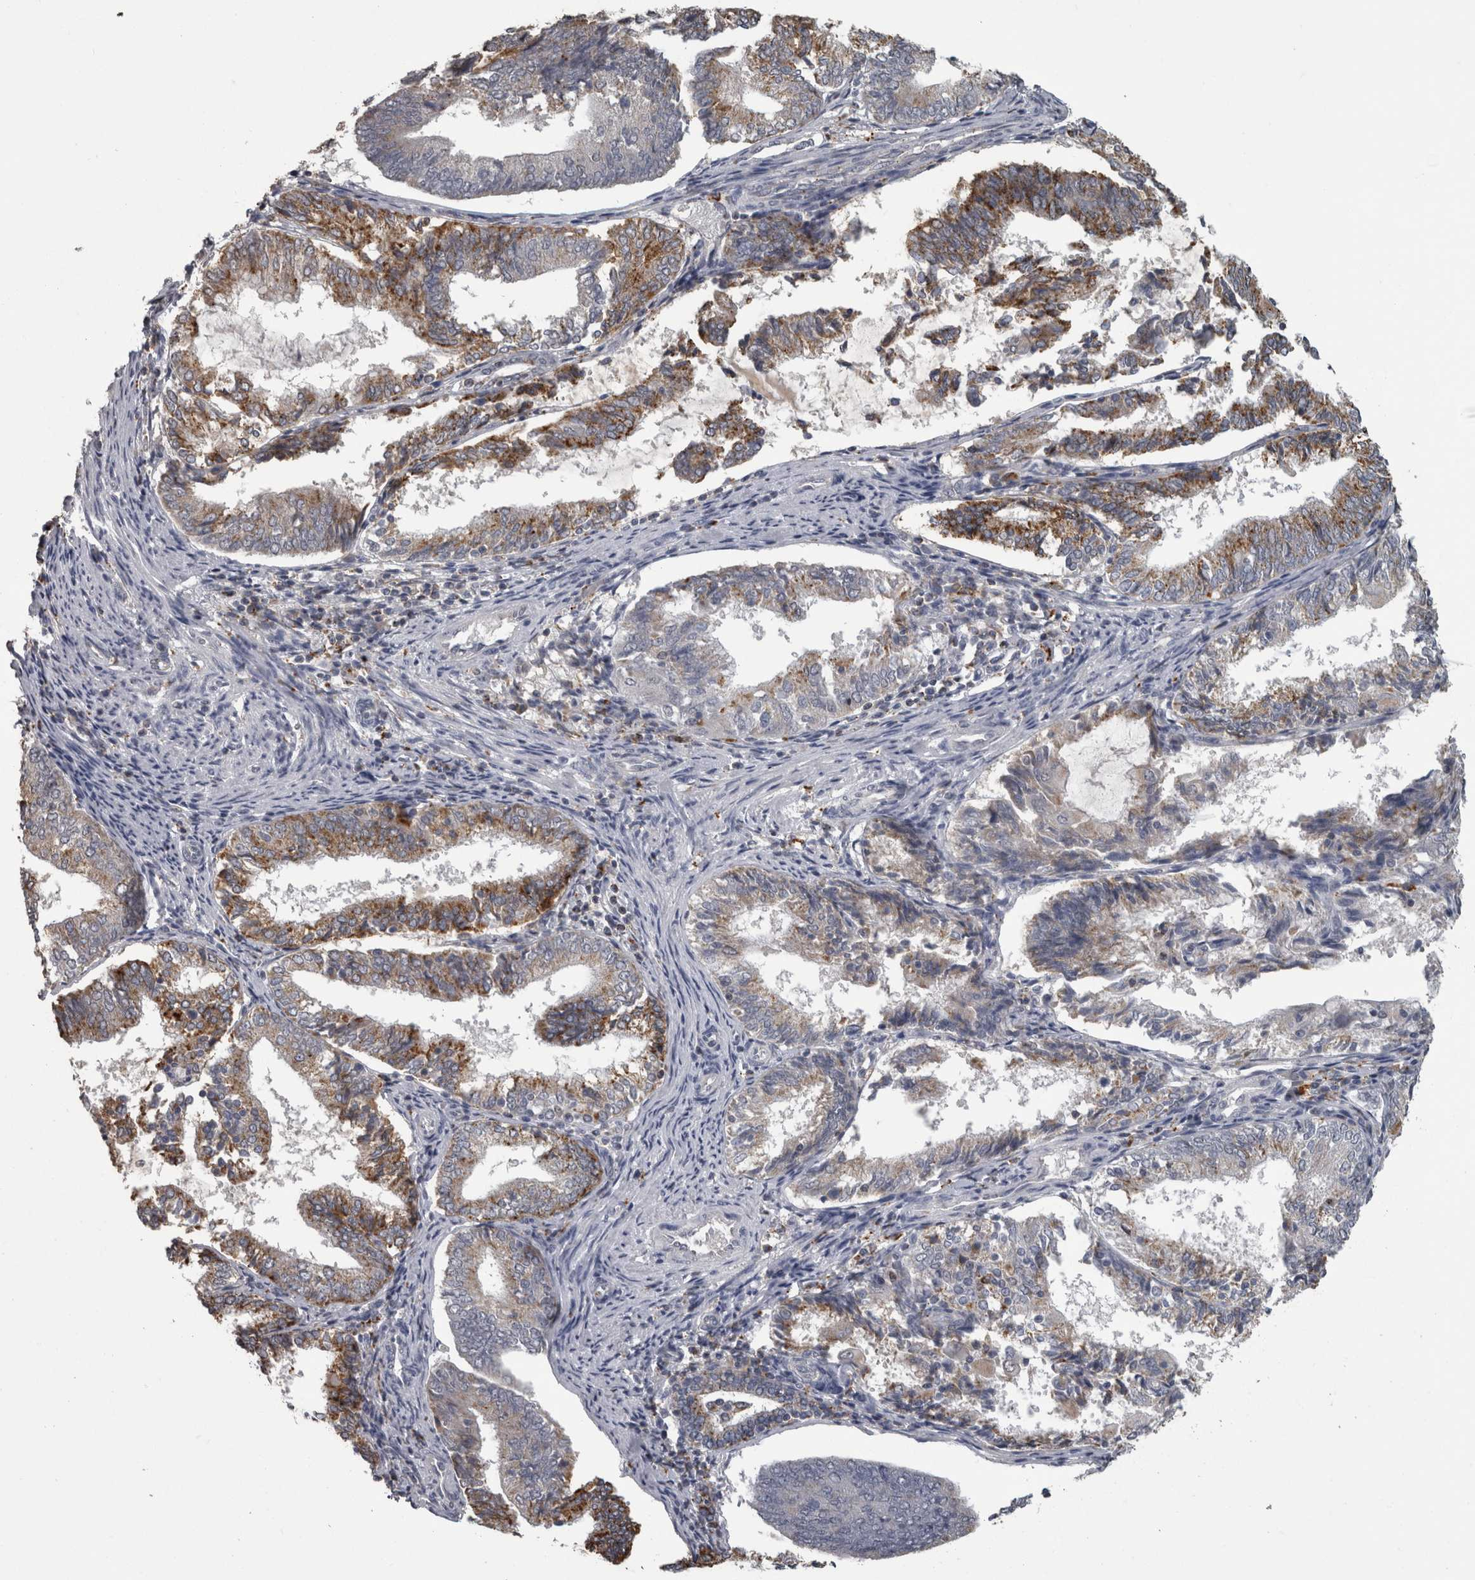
{"staining": {"intensity": "moderate", "quantity": "<25%", "location": "cytoplasmic/membranous"}, "tissue": "endometrial cancer", "cell_type": "Tumor cells", "image_type": "cancer", "snomed": [{"axis": "morphology", "description": "Adenocarcinoma, NOS"}, {"axis": "topography", "description": "Endometrium"}], "caption": "High-power microscopy captured an immunohistochemistry (IHC) histopathology image of adenocarcinoma (endometrial), revealing moderate cytoplasmic/membranous positivity in about <25% of tumor cells.", "gene": "NAAA", "patient": {"sex": "female", "age": 81}}